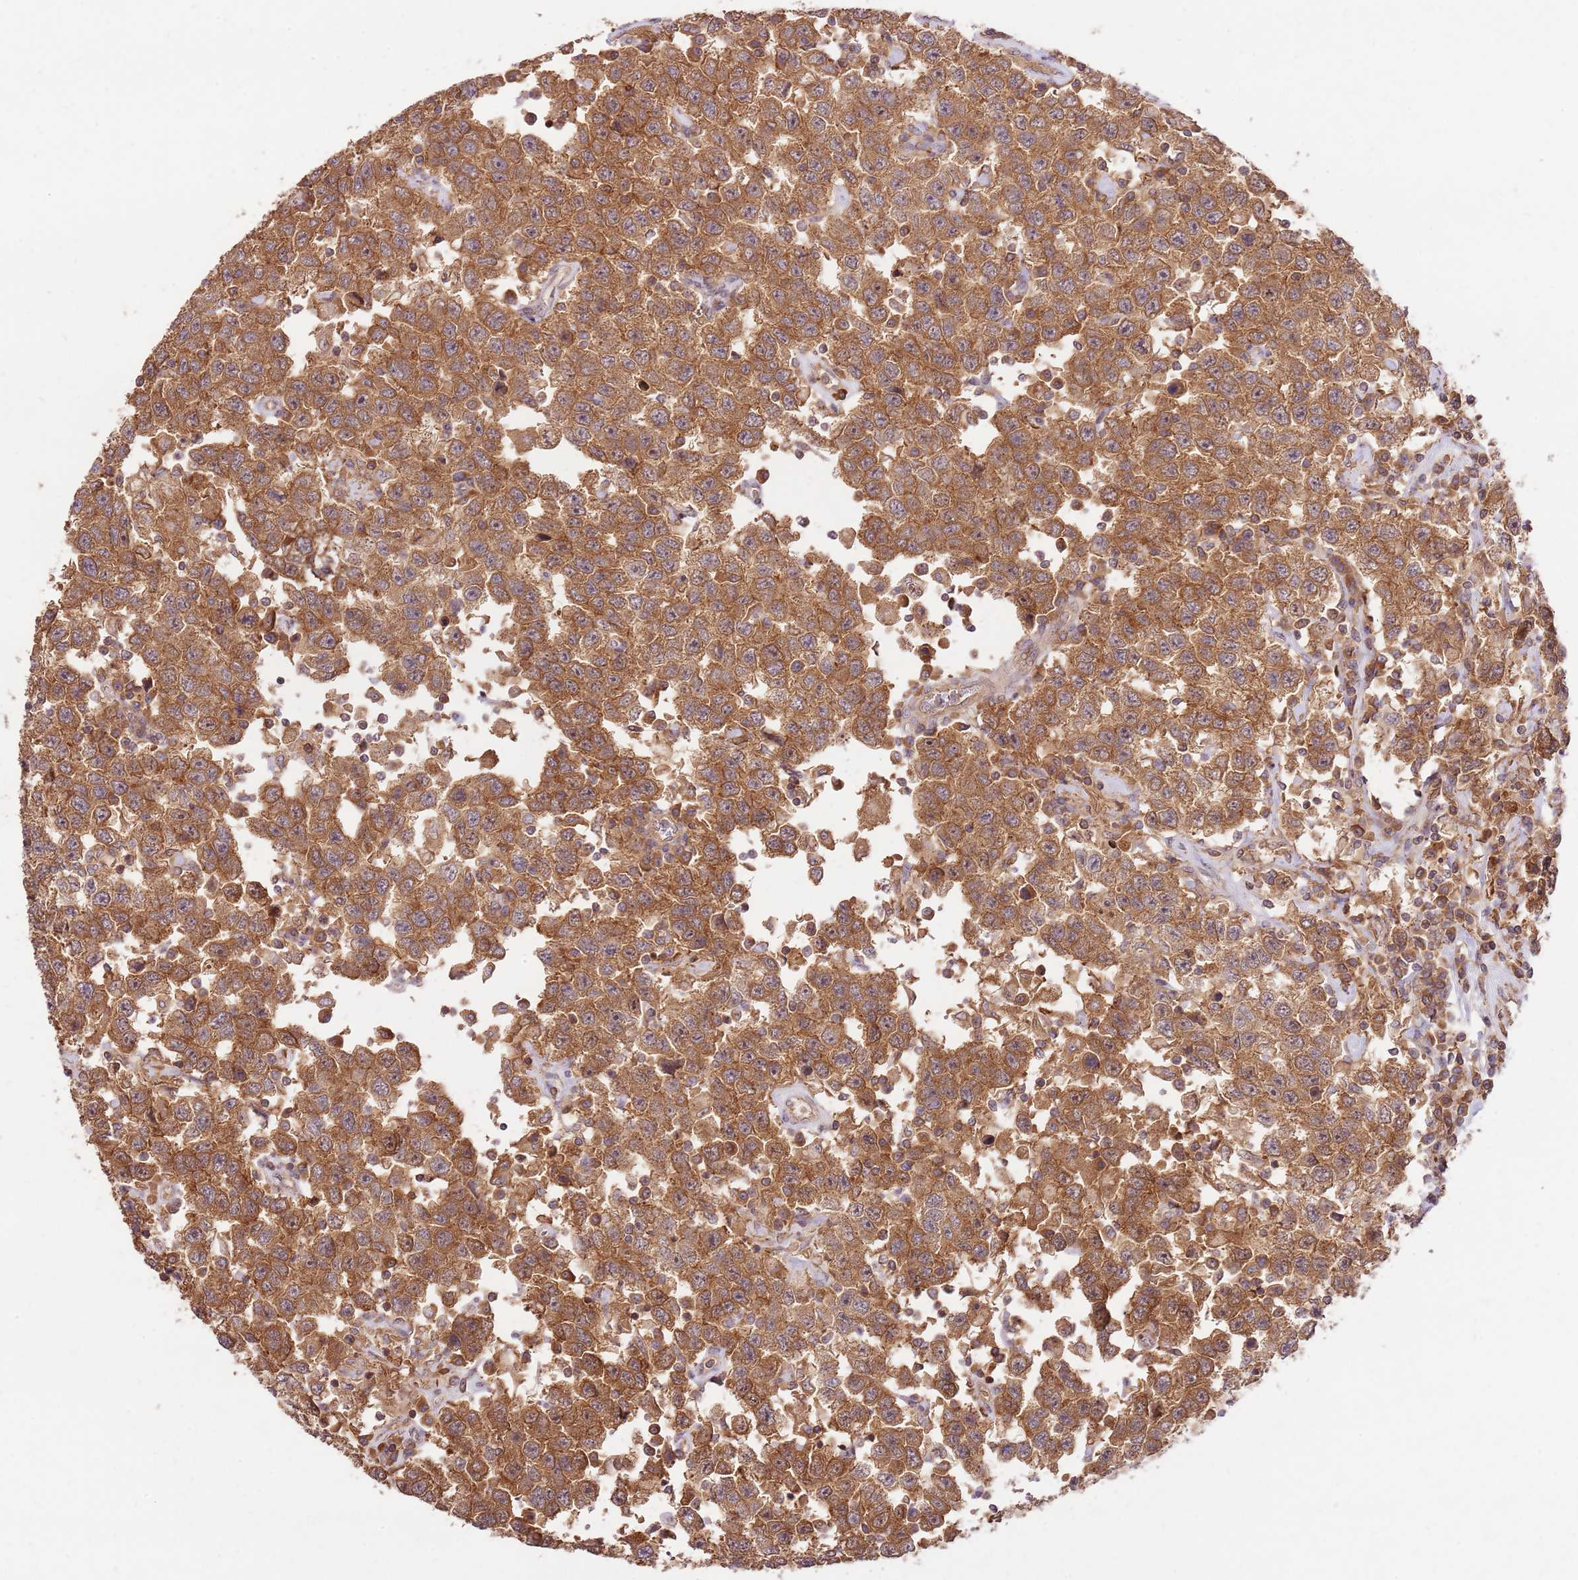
{"staining": {"intensity": "moderate", "quantity": ">75%", "location": "cytoplasmic/membranous"}, "tissue": "testis cancer", "cell_type": "Tumor cells", "image_type": "cancer", "snomed": [{"axis": "morphology", "description": "Seminoma, NOS"}, {"axis": "topography", "description": "Testis"}], "caption": "The micrograph exhibits staining of seminoma (testis), revealing moderate cytoplasmic/membranous protein expression (brown color) within tumor cells.", "gene": "GAREM1", "patient": {"sex": "male", "age": 41}}